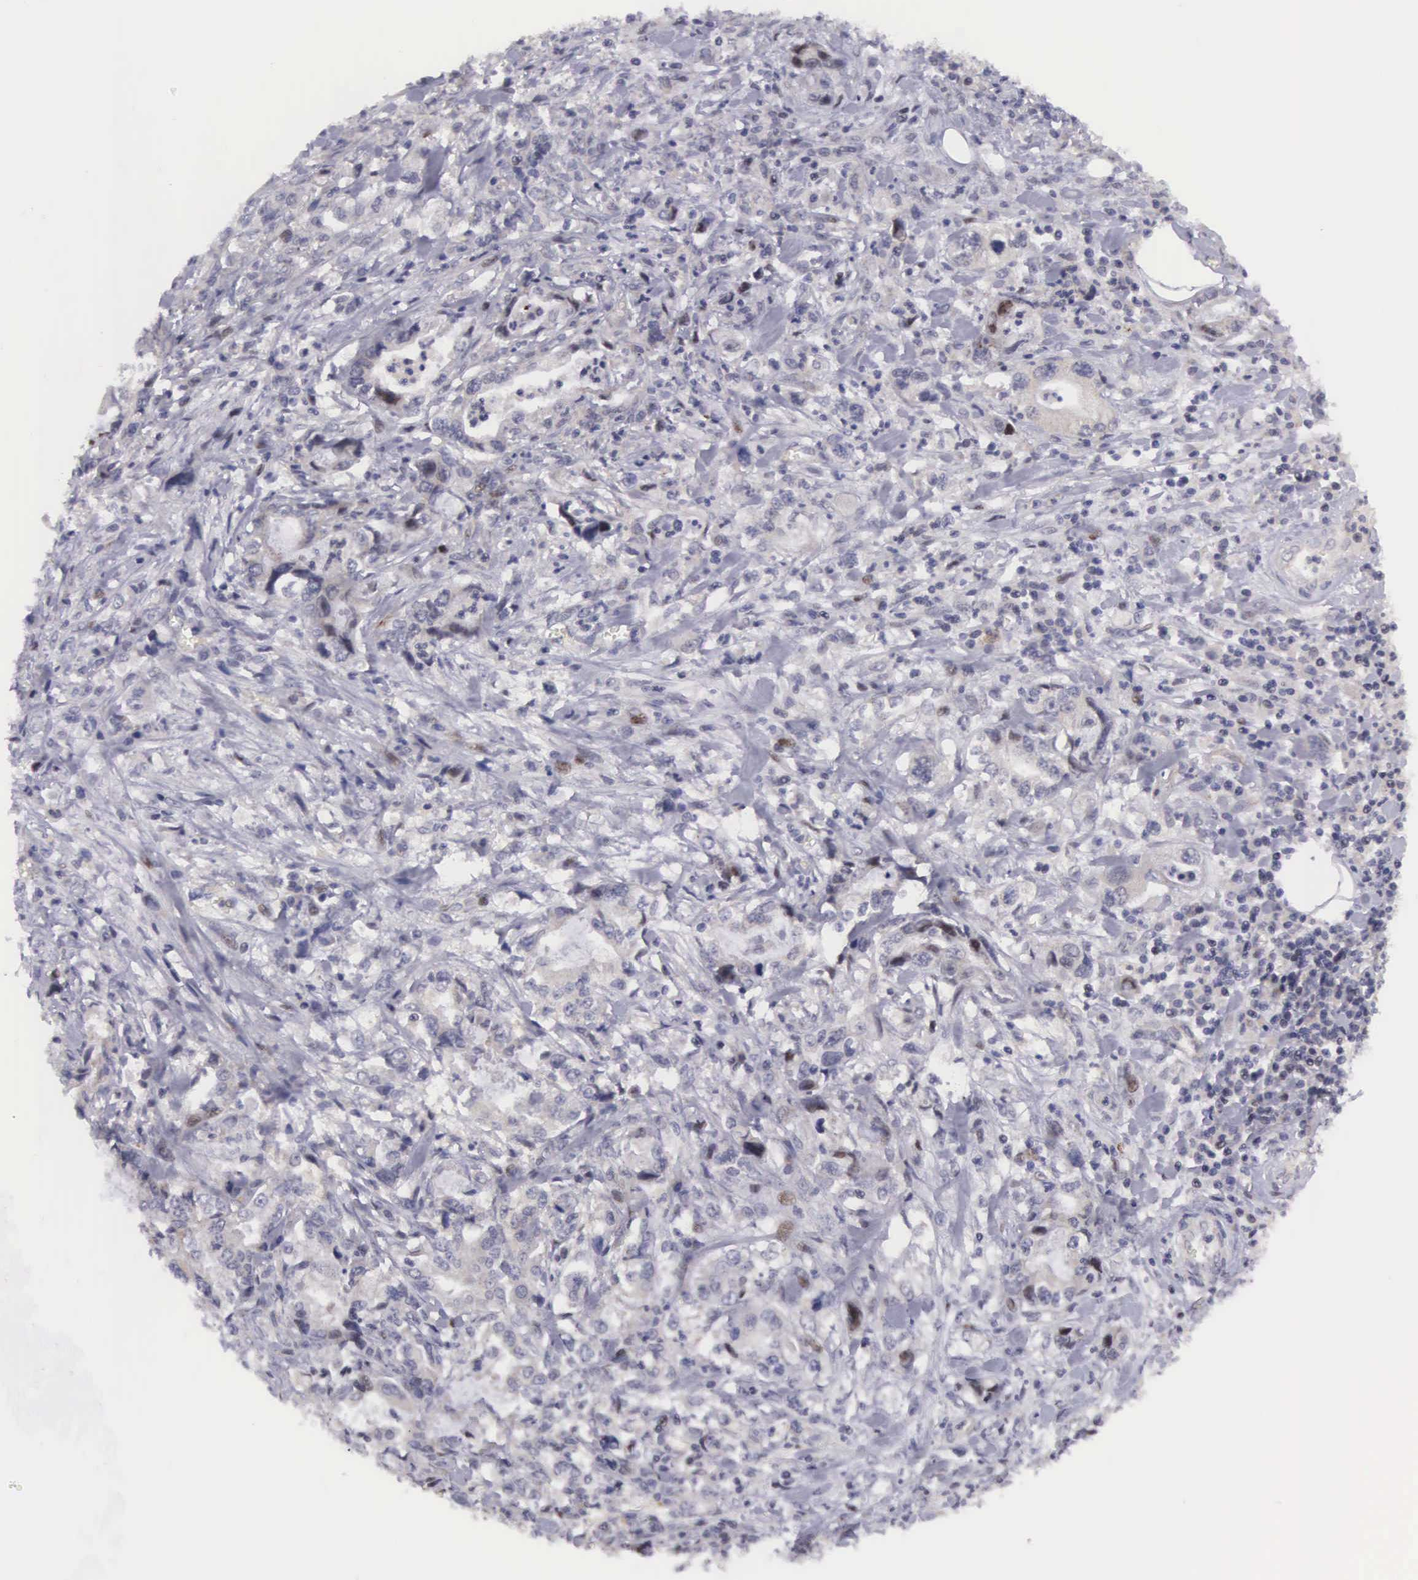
{"staining": {"intensity": "weak", "quantity": "25%-75%", "location": "cytoplasmic/membranous,nuclear"}, "tissue": "stomach cancer", "cell_type": "Tumor cells", "image_type": "cancer", "snomed": [{"axis": "morphology", "description": "Adenocarcinoma, NOS"}, {"axis": "topography", "description": "Pancreas"}, {"axis": "topography", "description": "Stomach, upper"}], "caption": "Immunohistochemical staining of human adenocarcinoma (stomach) exhibits low levels of weak cytoplasmic/membranous and nuclear positivity in approximately 25%-75% of tumor cells.", "gene": "EMID1", "patient": {"sex": "male", "age": 77}}